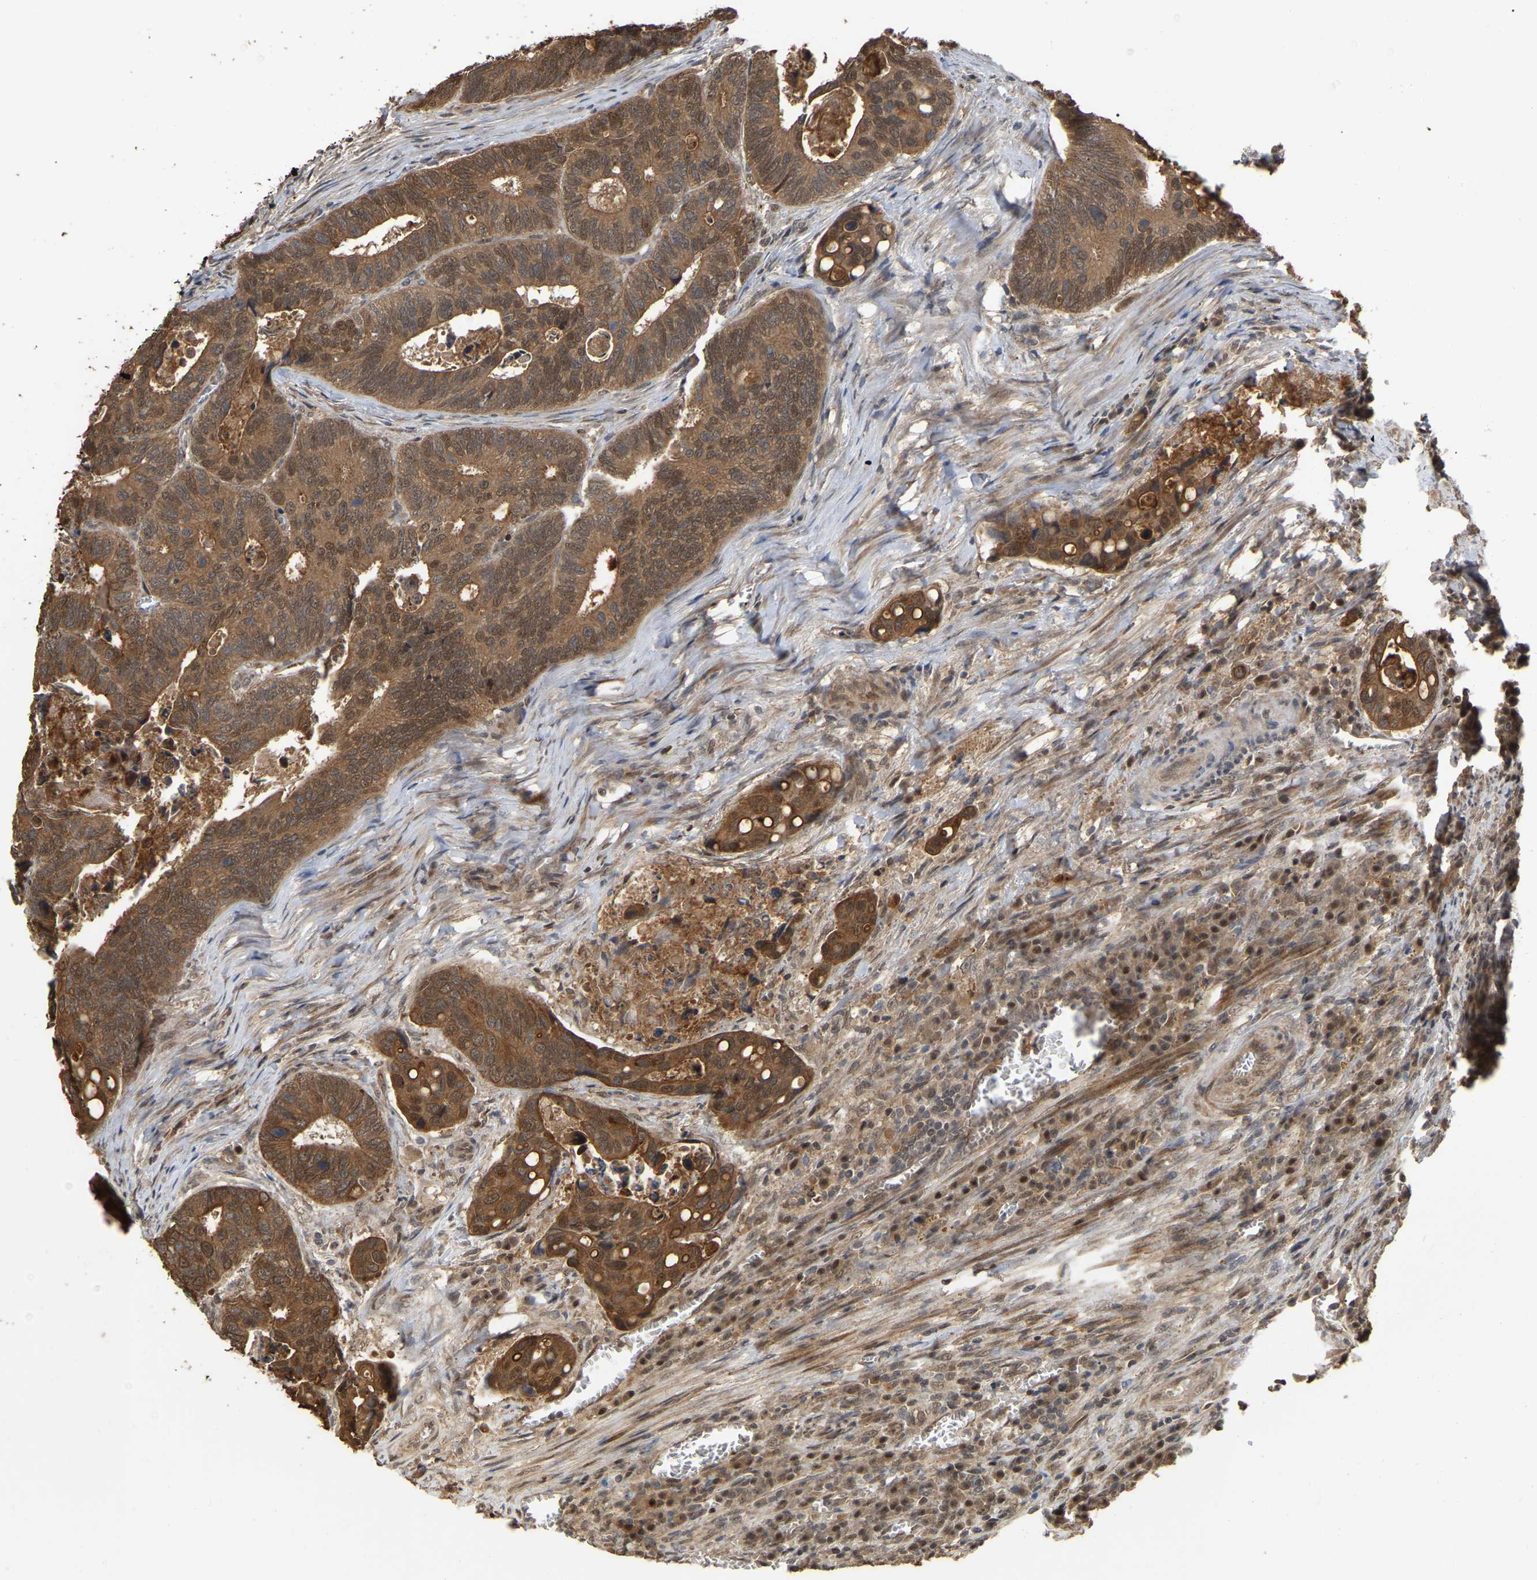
{"staining": {"intensity": "moderate", "quantity": ">75%", "location": "cytoplasmic/membranous,nuclear"}, "tissue": "colorectal cancer", "cell_type": "Tumor cells", "image_type": "cancer", "snomed": [{"axis": "morphology", "description": "Inflammation, NOS"}, {"axis": "morphology", "description": "Adenocarcinoma, NOS"}, {"axis": "topography", "description": "Colon"}], "caption": "Immunohistochemical staining of human colorectal cancer shows moderate cytoplasmic/membranous and nuclear protein staining in approximately >75% of tumor cells.", "gene": "FAM219A", "patient": {"sex": "male", "age": 72}}